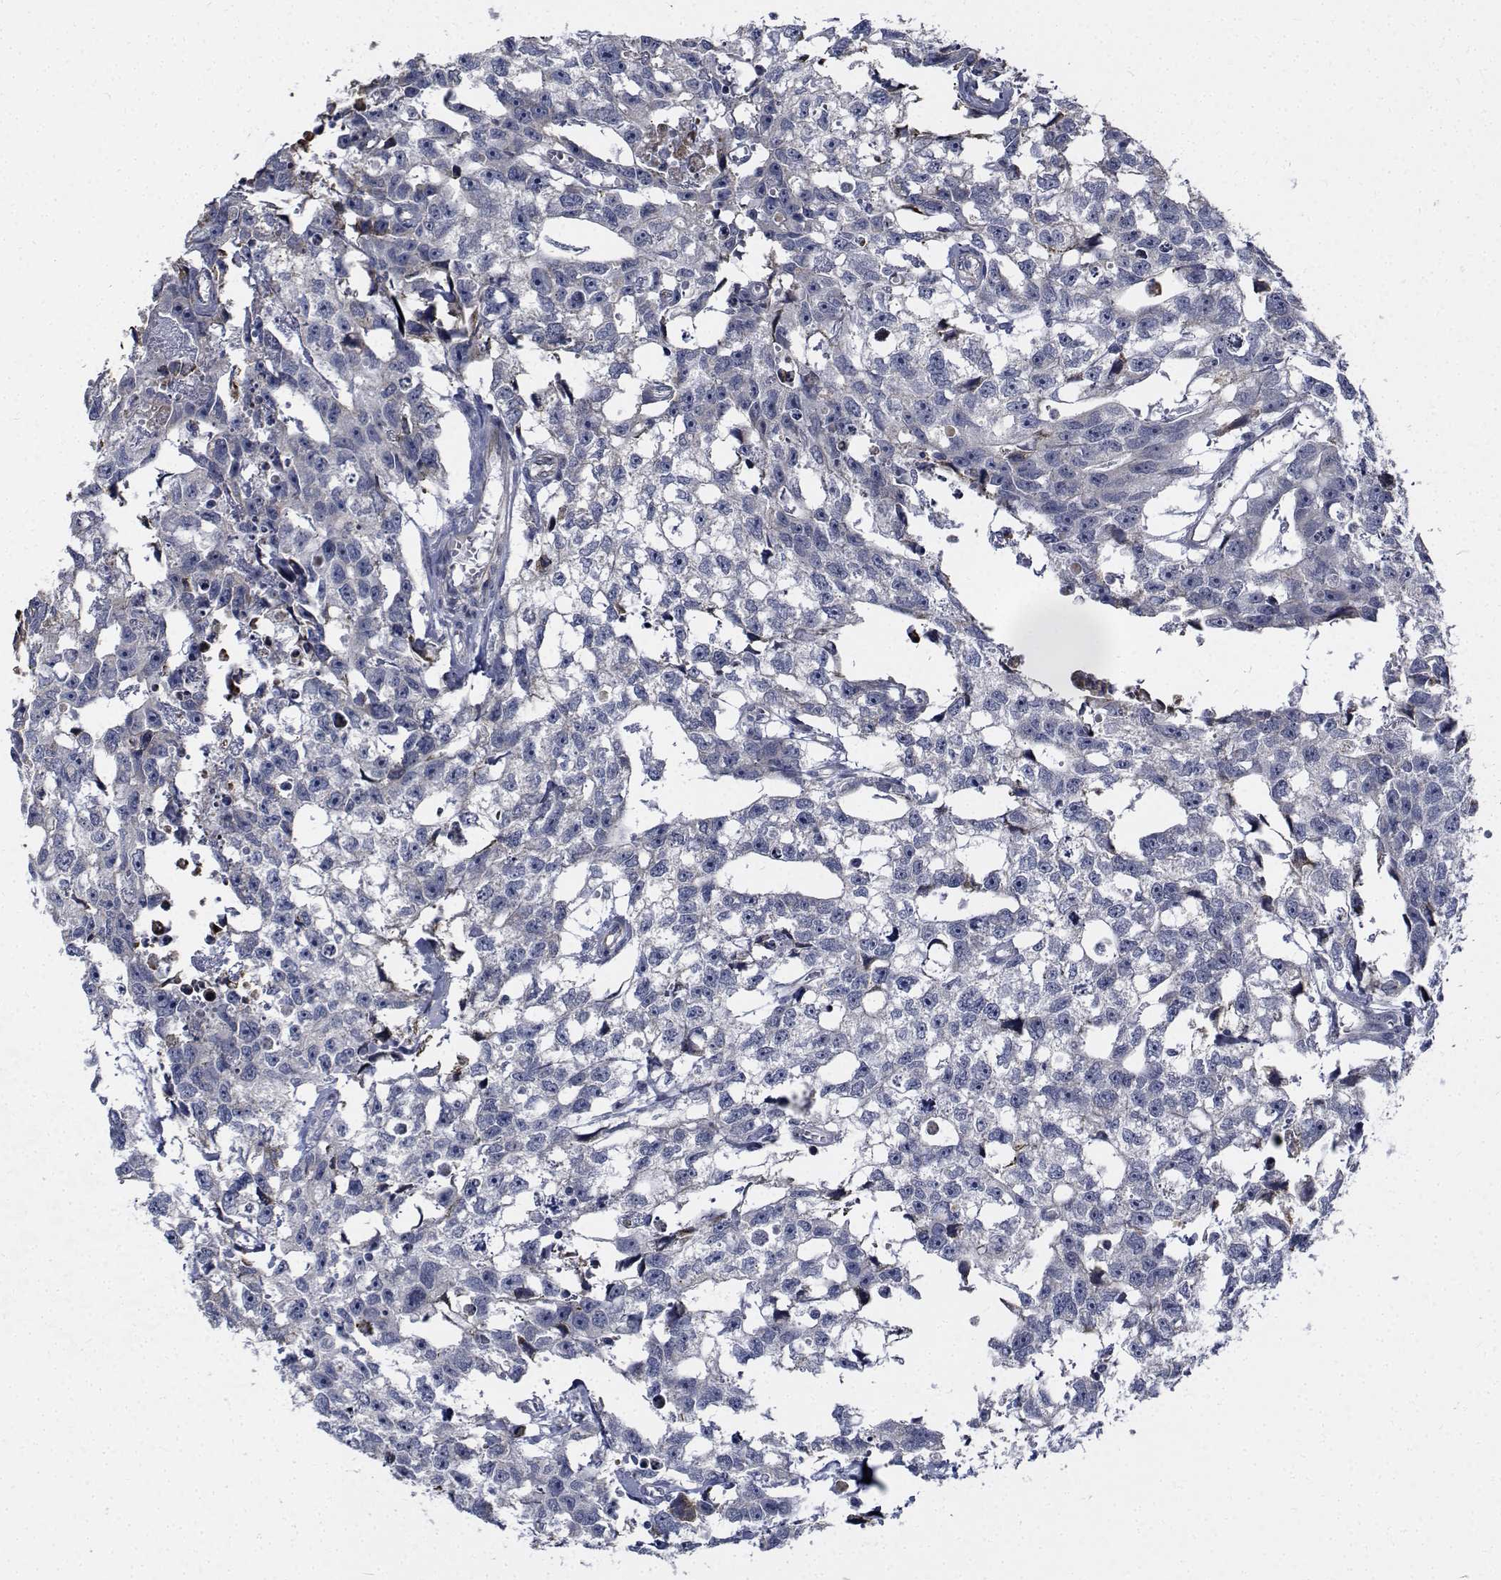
{"staining": {"intensity": "negative", "quantity": "none", "location": "none"}, "tissue": "testis cancer", "cell_type": "Tumor cells", "image_type": "cancer", "snomed": [{"axis": "morphology", "description": "Carcinoma, Embryonal, NOS"}, {"axis": "morphology", "description": "Teratoma, malignant, NOS"}, {"axis": "topography", "description": "Testis"}], "caption": "Immunohistochemistry (IHC) of testis cancer (embryonal carcinoma) demonstrates no positivity in tumor cells. (IHC, brightfield microscopy, high magnification).", "gene": "TTBK1", "patient": {"sex": "male", "age": 44}}